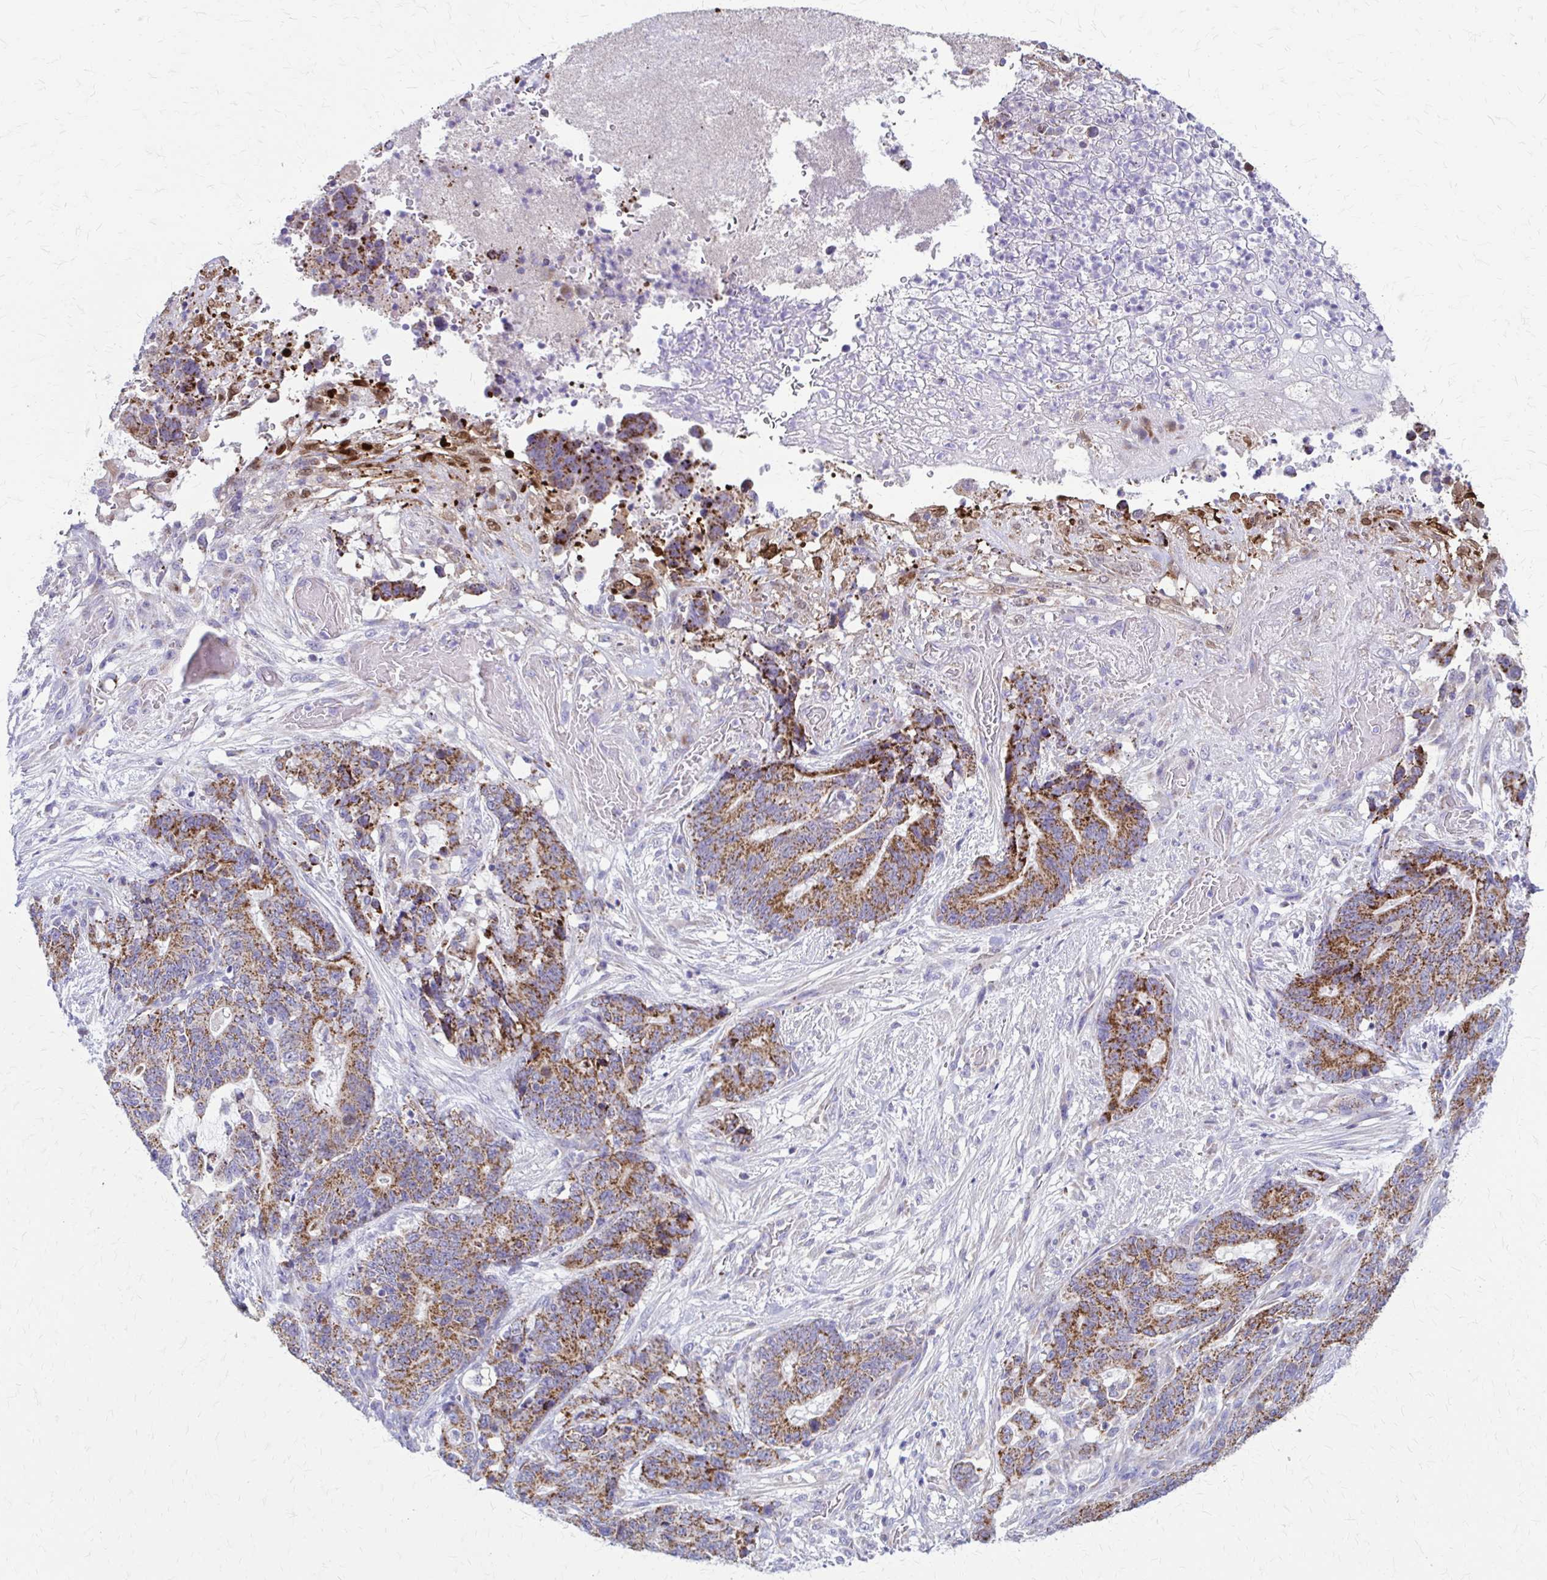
{"staining": {"intensity": "moderate", "quantity": ">75%", "location": "cytoplasmic/membranous"}, "tissue": "stomach cancer", "cell_type": "Tumor cells", "image_type": "cancer", "snomed": [{"axis": "morphology", "description": "Normal tissue, NOS"}, {"axis": "morphology", "description": "Adenocarcinoma, NOS"}, {"axis": "topography", "description": "Stomach"}], "caption": "This is an image of IHC staining of stomach adenocarcinoma, which shows moderate staining in the cytoplasmic/membranous of tumor cells.", "gene": "SAMD13", "patient": {"sex": "female", "age": 64}}